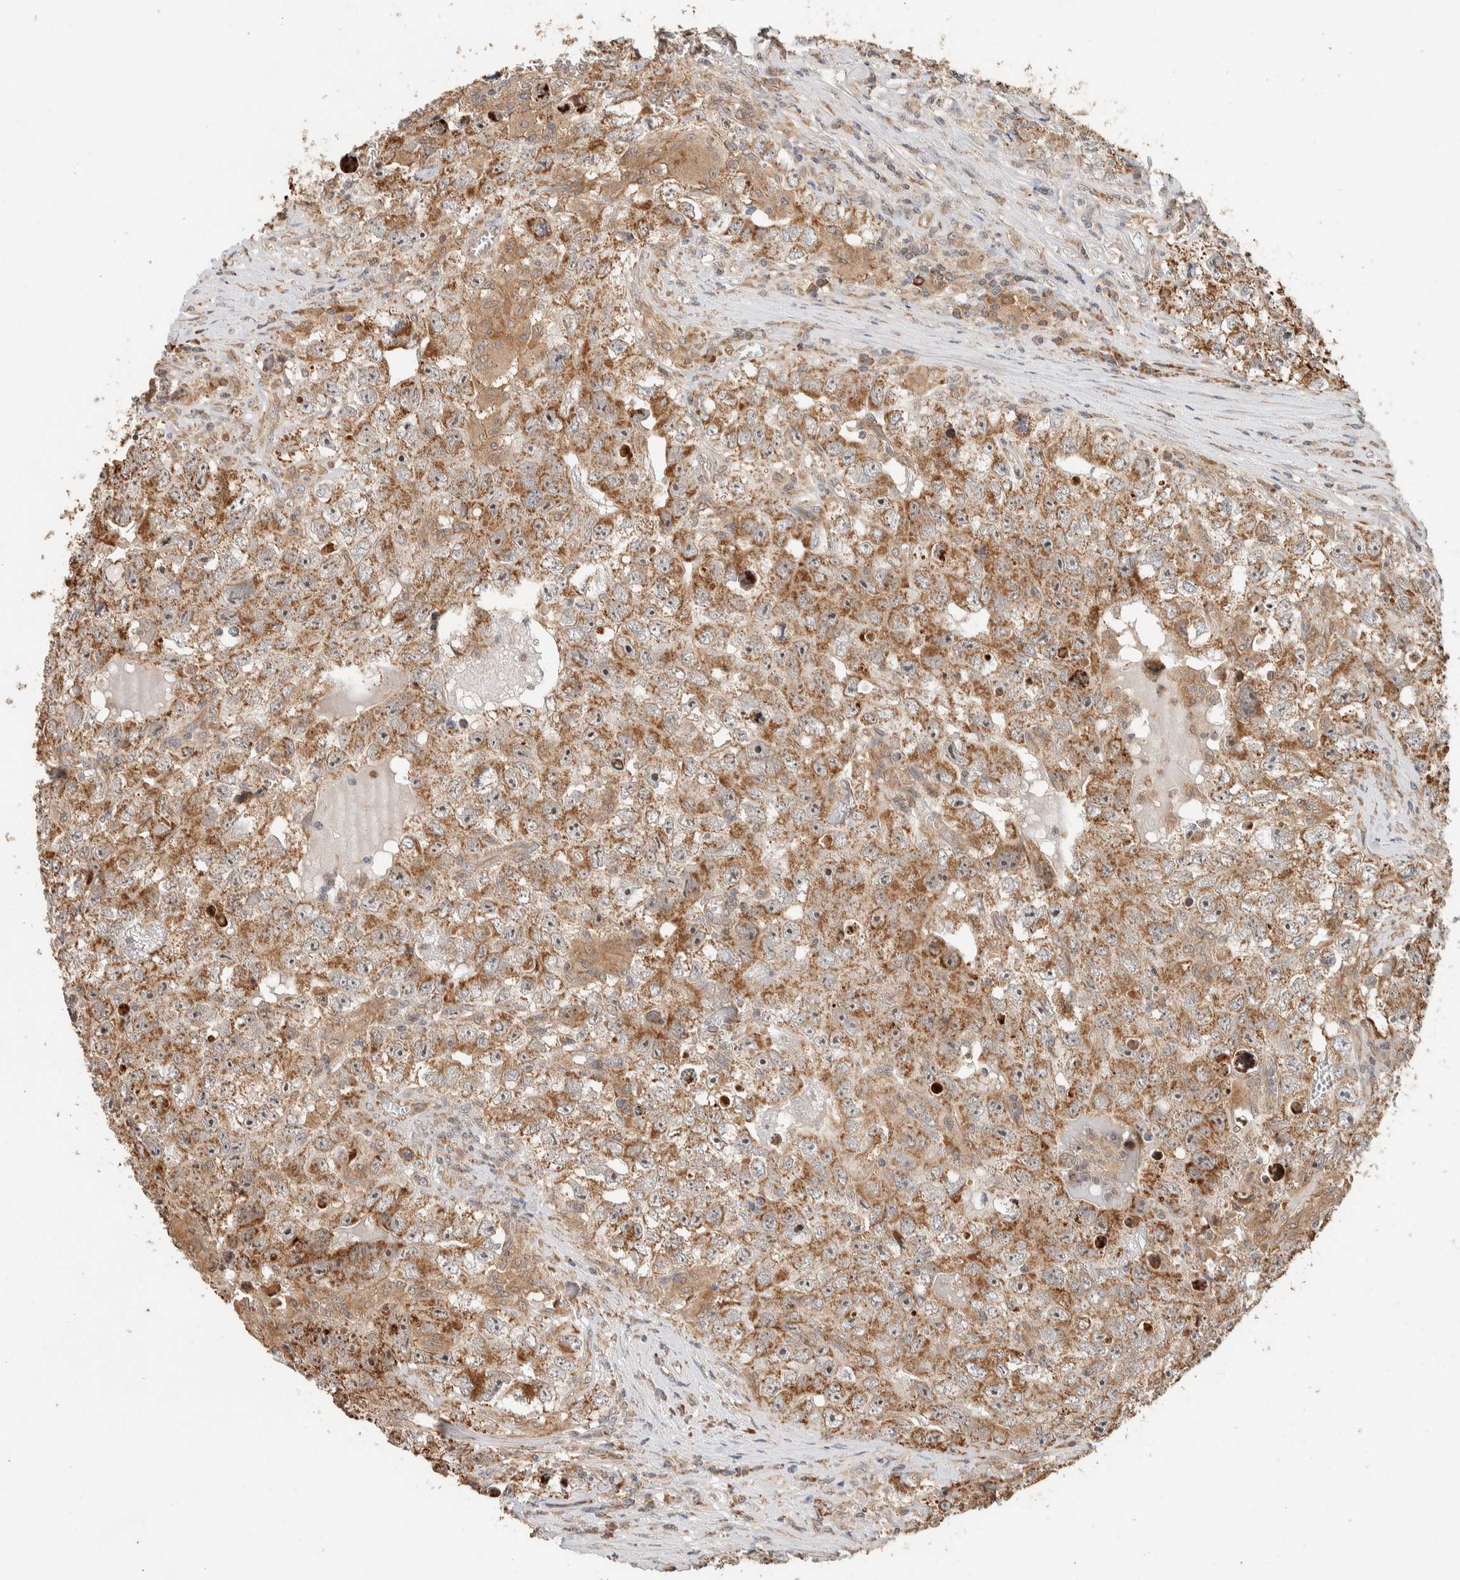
{"staining": {"intensity": "moderate", "quantity": ">75%", "location": "cytoplasmic/membranous"}, "tissue": "testis cancer", "cell_type": "Tumor cells", "image_type": "cancer", "snomed": [{"axis": "morphology", "description": "Seminoma, NOS"}, {"axis": "morphology", "description": "Carcinoma, Embryonal, NOS"}, {"axis": "topography", "description": "Testis"}], "caption": "Human testis embryonal carcinoma stained with a brown dye shows moderate cytoplasmic/membranous positive staining in approximately >75% of tumor cells.", "gene": "KIF9", "patient": {"sex": "male", "age": 43}}